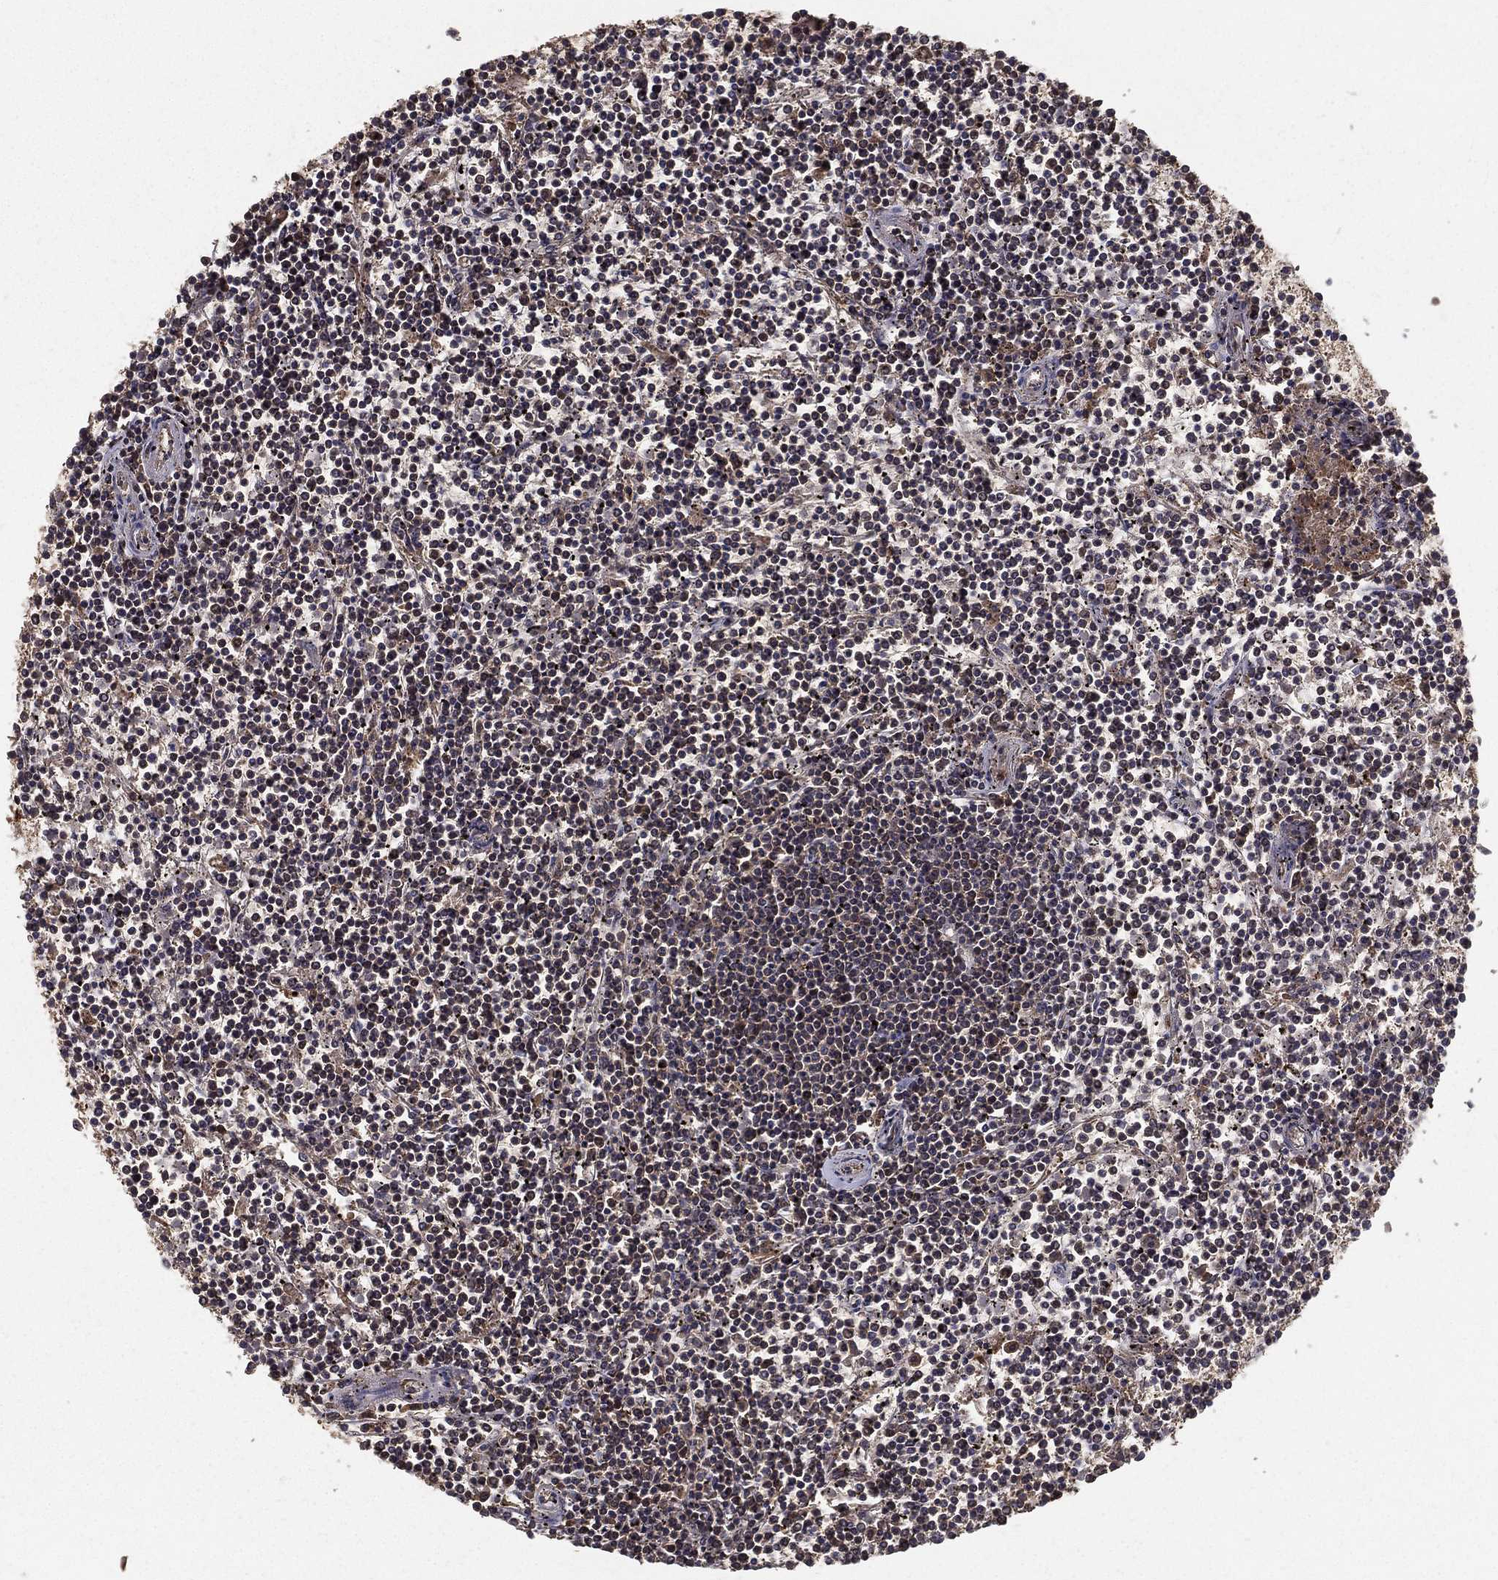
{"staining": {"intensity": "moderate", "quantity": "<25%", "location": "nuclear"}, "tissue": "lymphoma", "cell_type": "Tumor cells", "image_type": "cancer", "snomed": [{"axis": "morphology", "description": "Malignant lymphoma, non-Hodgkin's type, Low grade"}, {"axis": "topography", "description": "Spleen"}], "caption": "The image exhibits staining of malignant lymphoma, non-Hodgkin's type (low-grade), revealing moderate nuclear protein positivity (brown color) within tumor cells.", "gene": "SLC6A6", "patient": {"sex": "female", "age": 19}}